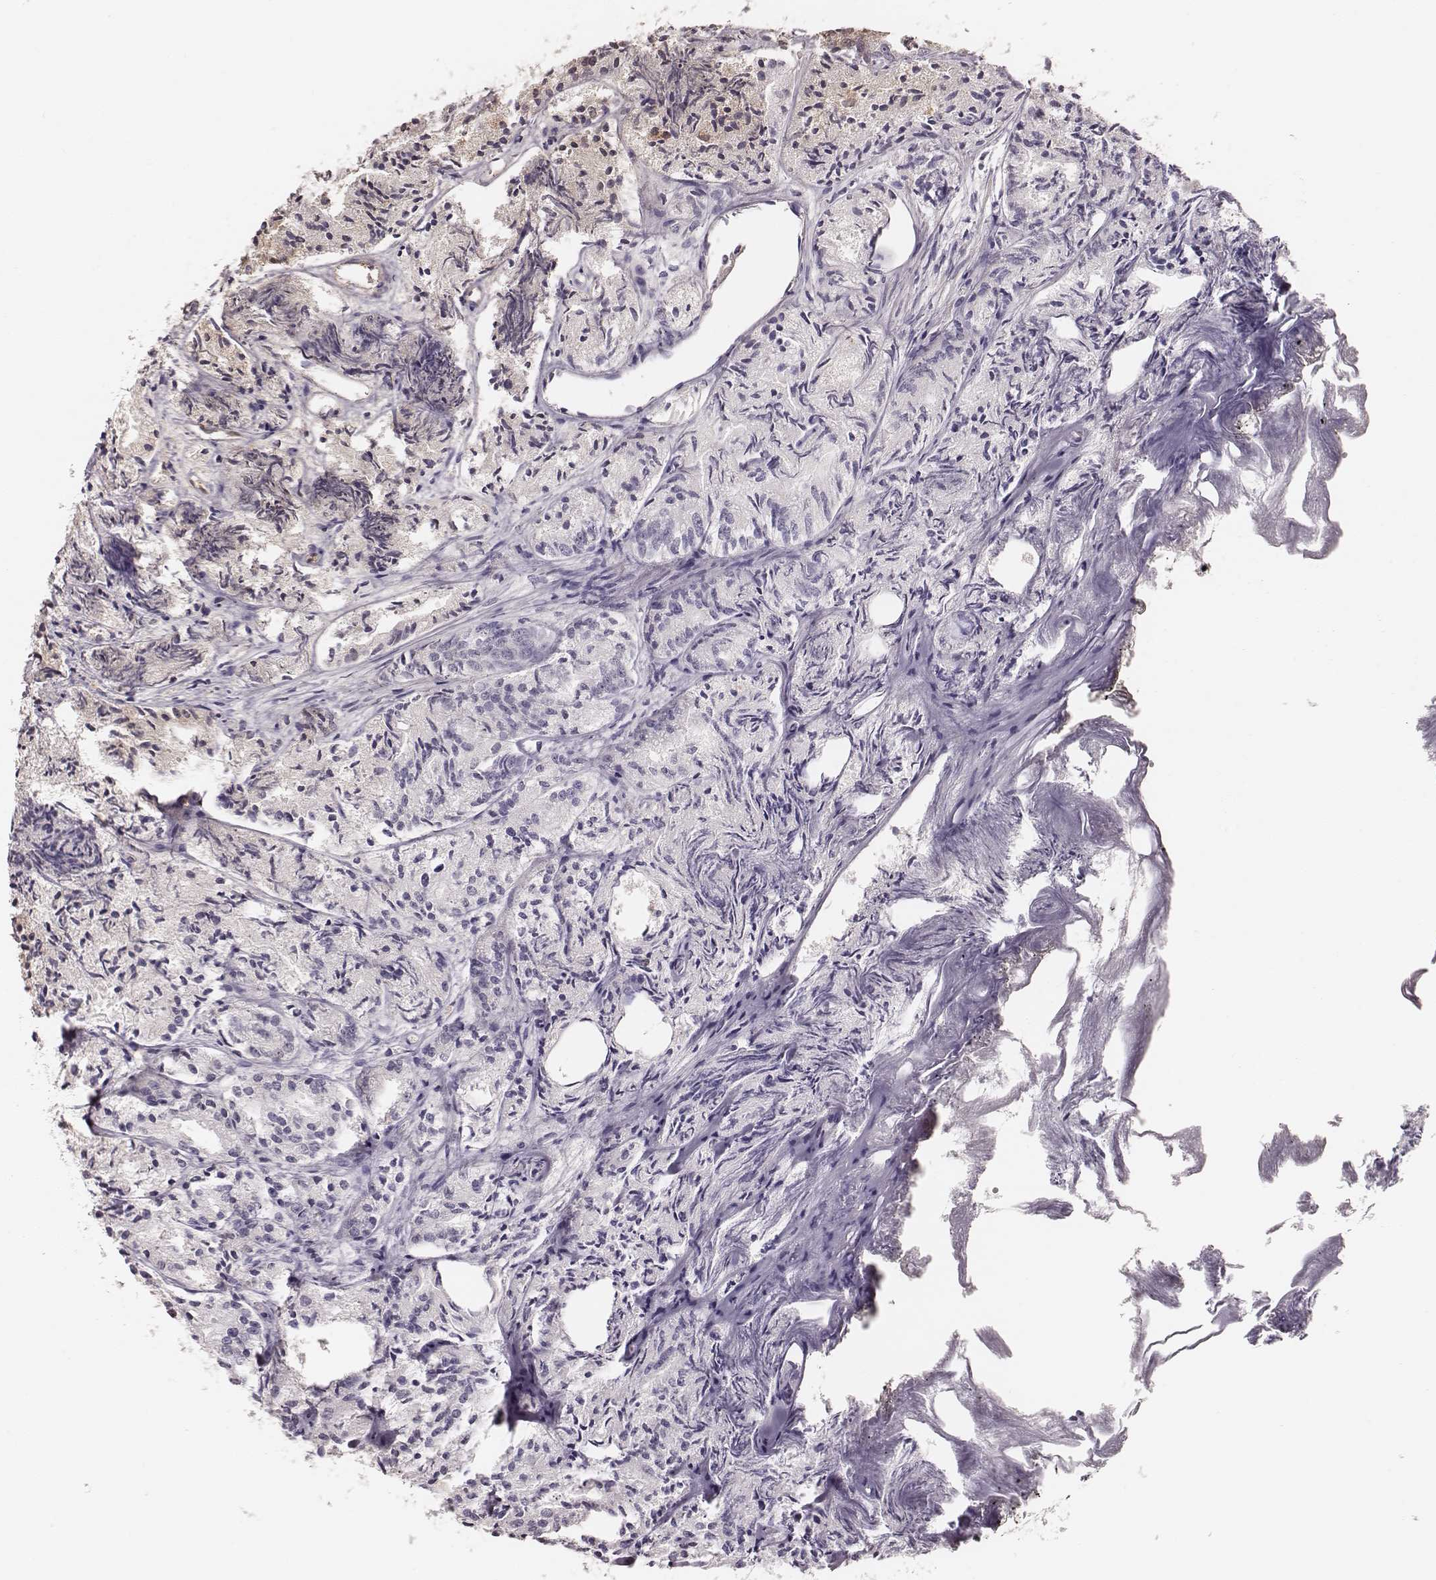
{"staining": {"intensity": "negative", "quantity": "none", "location": "none"}, "tissue": "prostate cancer", "cell_type": "Tumor cells", "image_type": "cancer", "snomed": [{"axis": "morphology", "description": "Adenocarcinoma, Medium grade"}, {"axis": "topography", "description": "Prostate"}], "caption": "Immunohistochemistry micrograph of neoplastic tissue: human adenocarcinoma (medium-grade) (prostate) stained with DAB reveals no significant protein expression in tumor cells. (DAB immunohistochemistry, high magnification).", "gene": "CARS1", "patient": {"sex": "male", "age": 74}}